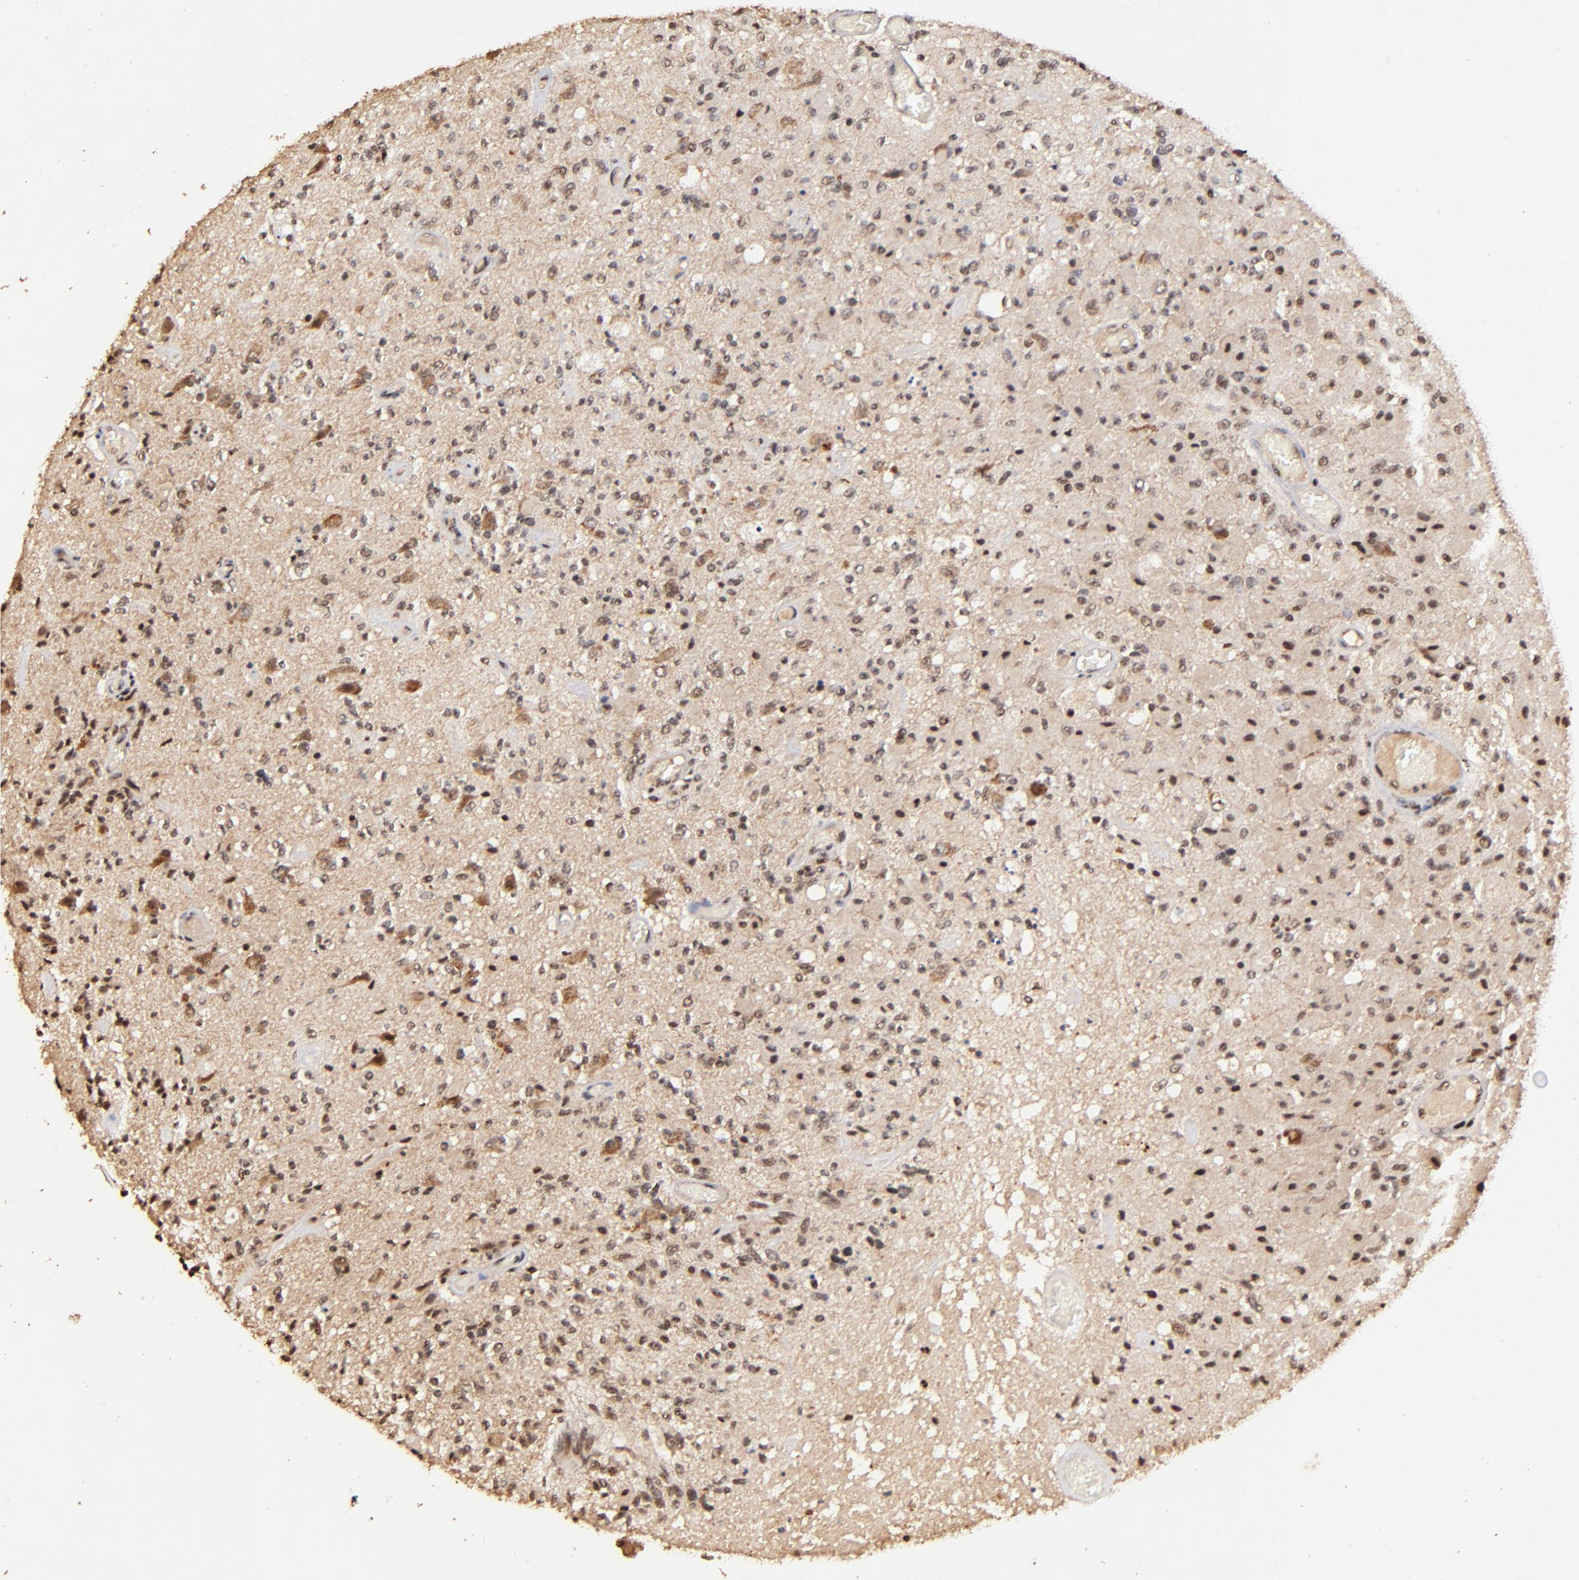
{"staining": {"intensity": "moderate", "quantity": "25%-75%", "location": "cytoplasmic/membranous,nuclear"}, "tissue": "glioma", "cell_type": "Tumor cells", "image_type": "cancer", "snomed": [{"axis": "morphology", "description": "Normal tissue, NOS"}, {"axis": "morphology", "description": "Glioma, malignant, High grade"}, {"axis": "topography", "description": "Cerebral cortex"}], "caption": "Immunohistochemical staining of malignant glioma (high-grade) reveals moderate cytoplasmic/membranous and nuclear protein staining in approximately 25%-75% of tumor cells.", "gene": "MED12", "patient": {"sex": "male", "age": 77}}